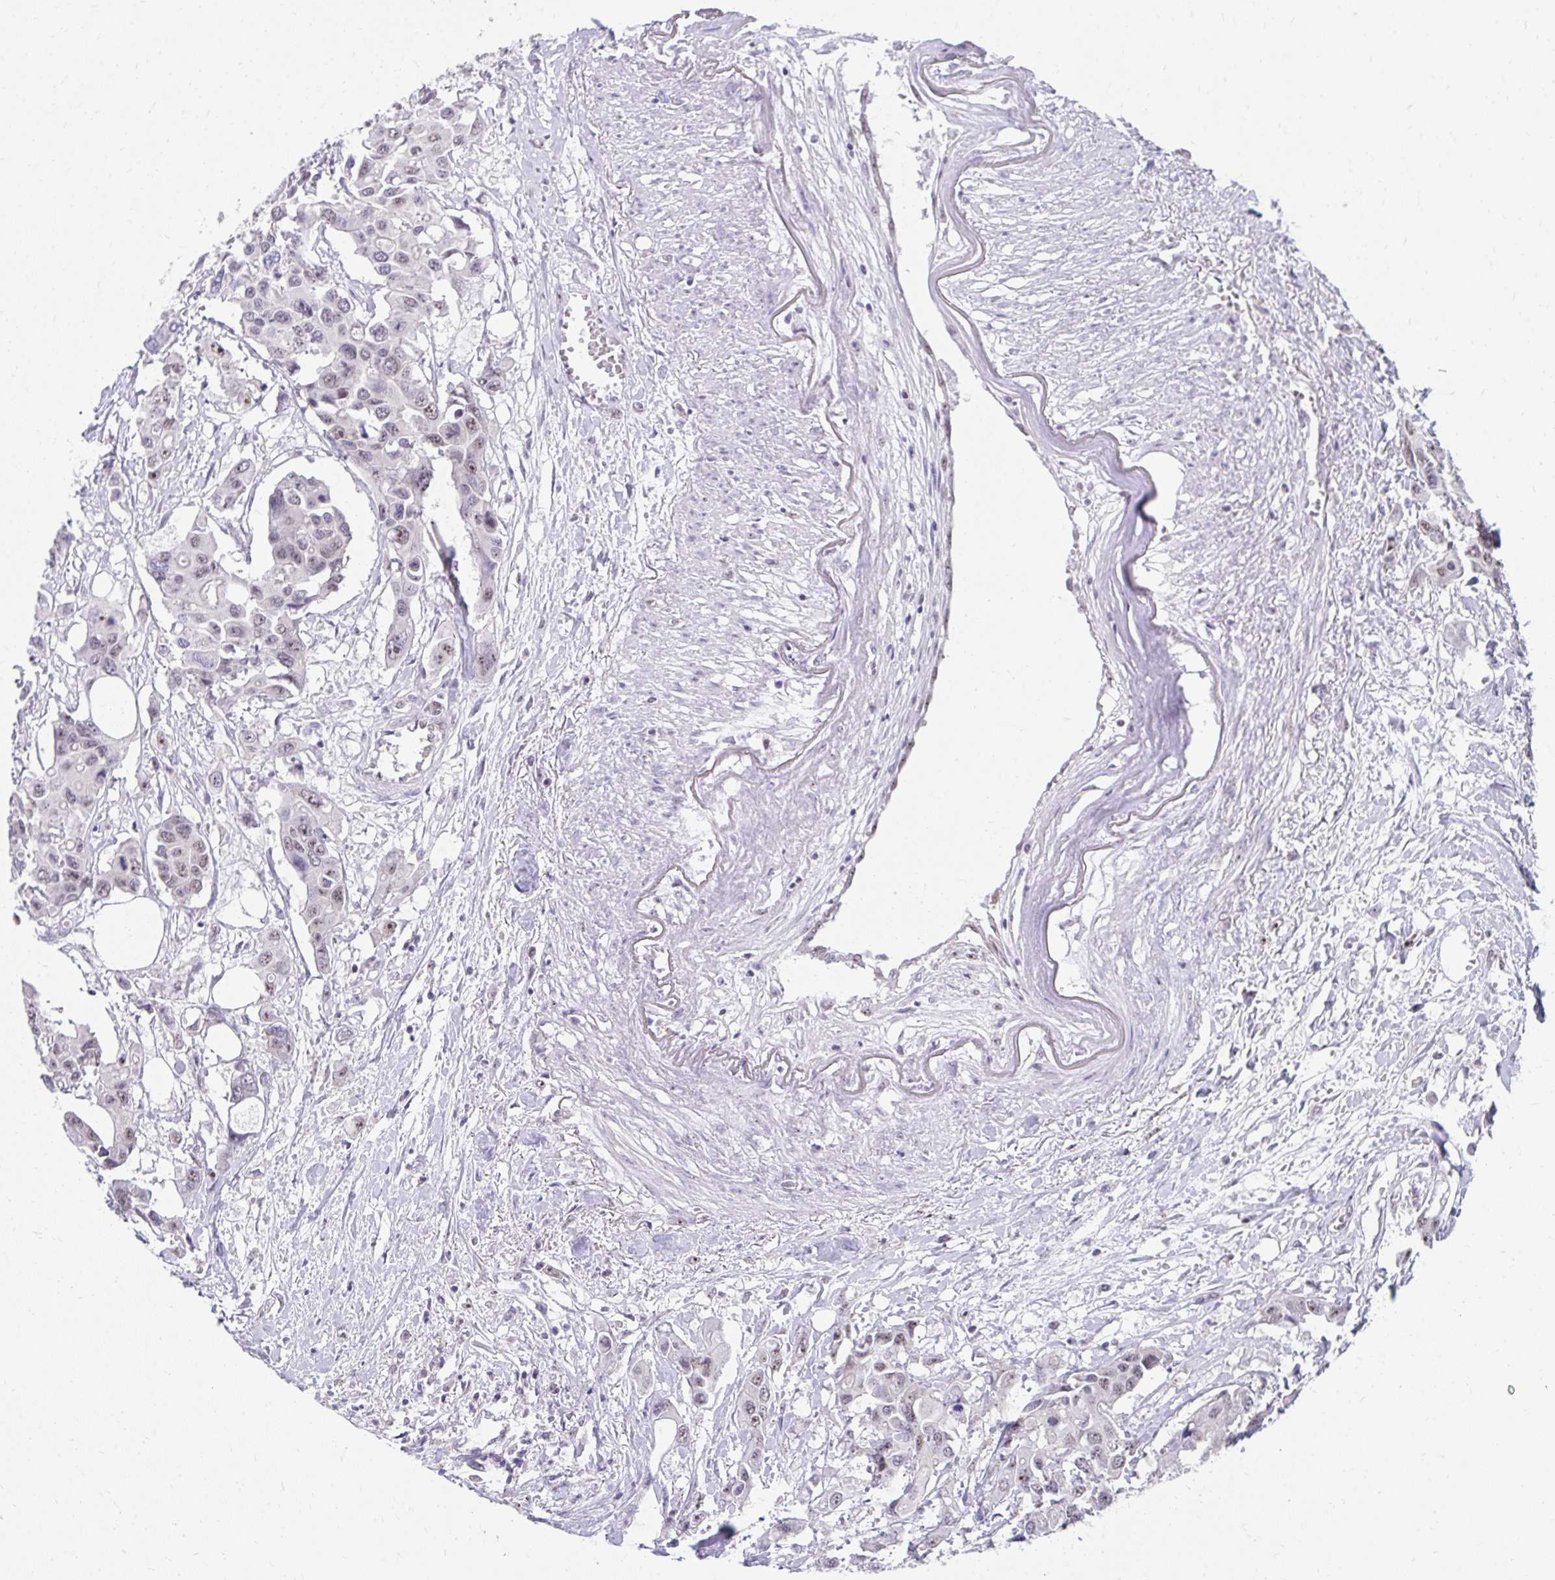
{"staining": {"intensity": "weak", "quantity": "25%-75%", "location": "nuclear"}, "tissue": "colorectal cancer", "cell_type": "Tumor cells", "image_type": "cancer", "snomed": [{"axis": "morphology", "description": "Adenocarcinoma, NOS"}, {"axis": "topography", "description": "Colon"}], "caption": "This is an image of immunohistochemistry staining of colorectal cancer (adenocarcinoma), which shows weak expression in the nuclear of tumor cells.", "gene": "HIRA", "patient": {"sex": "male", "age": 77}}